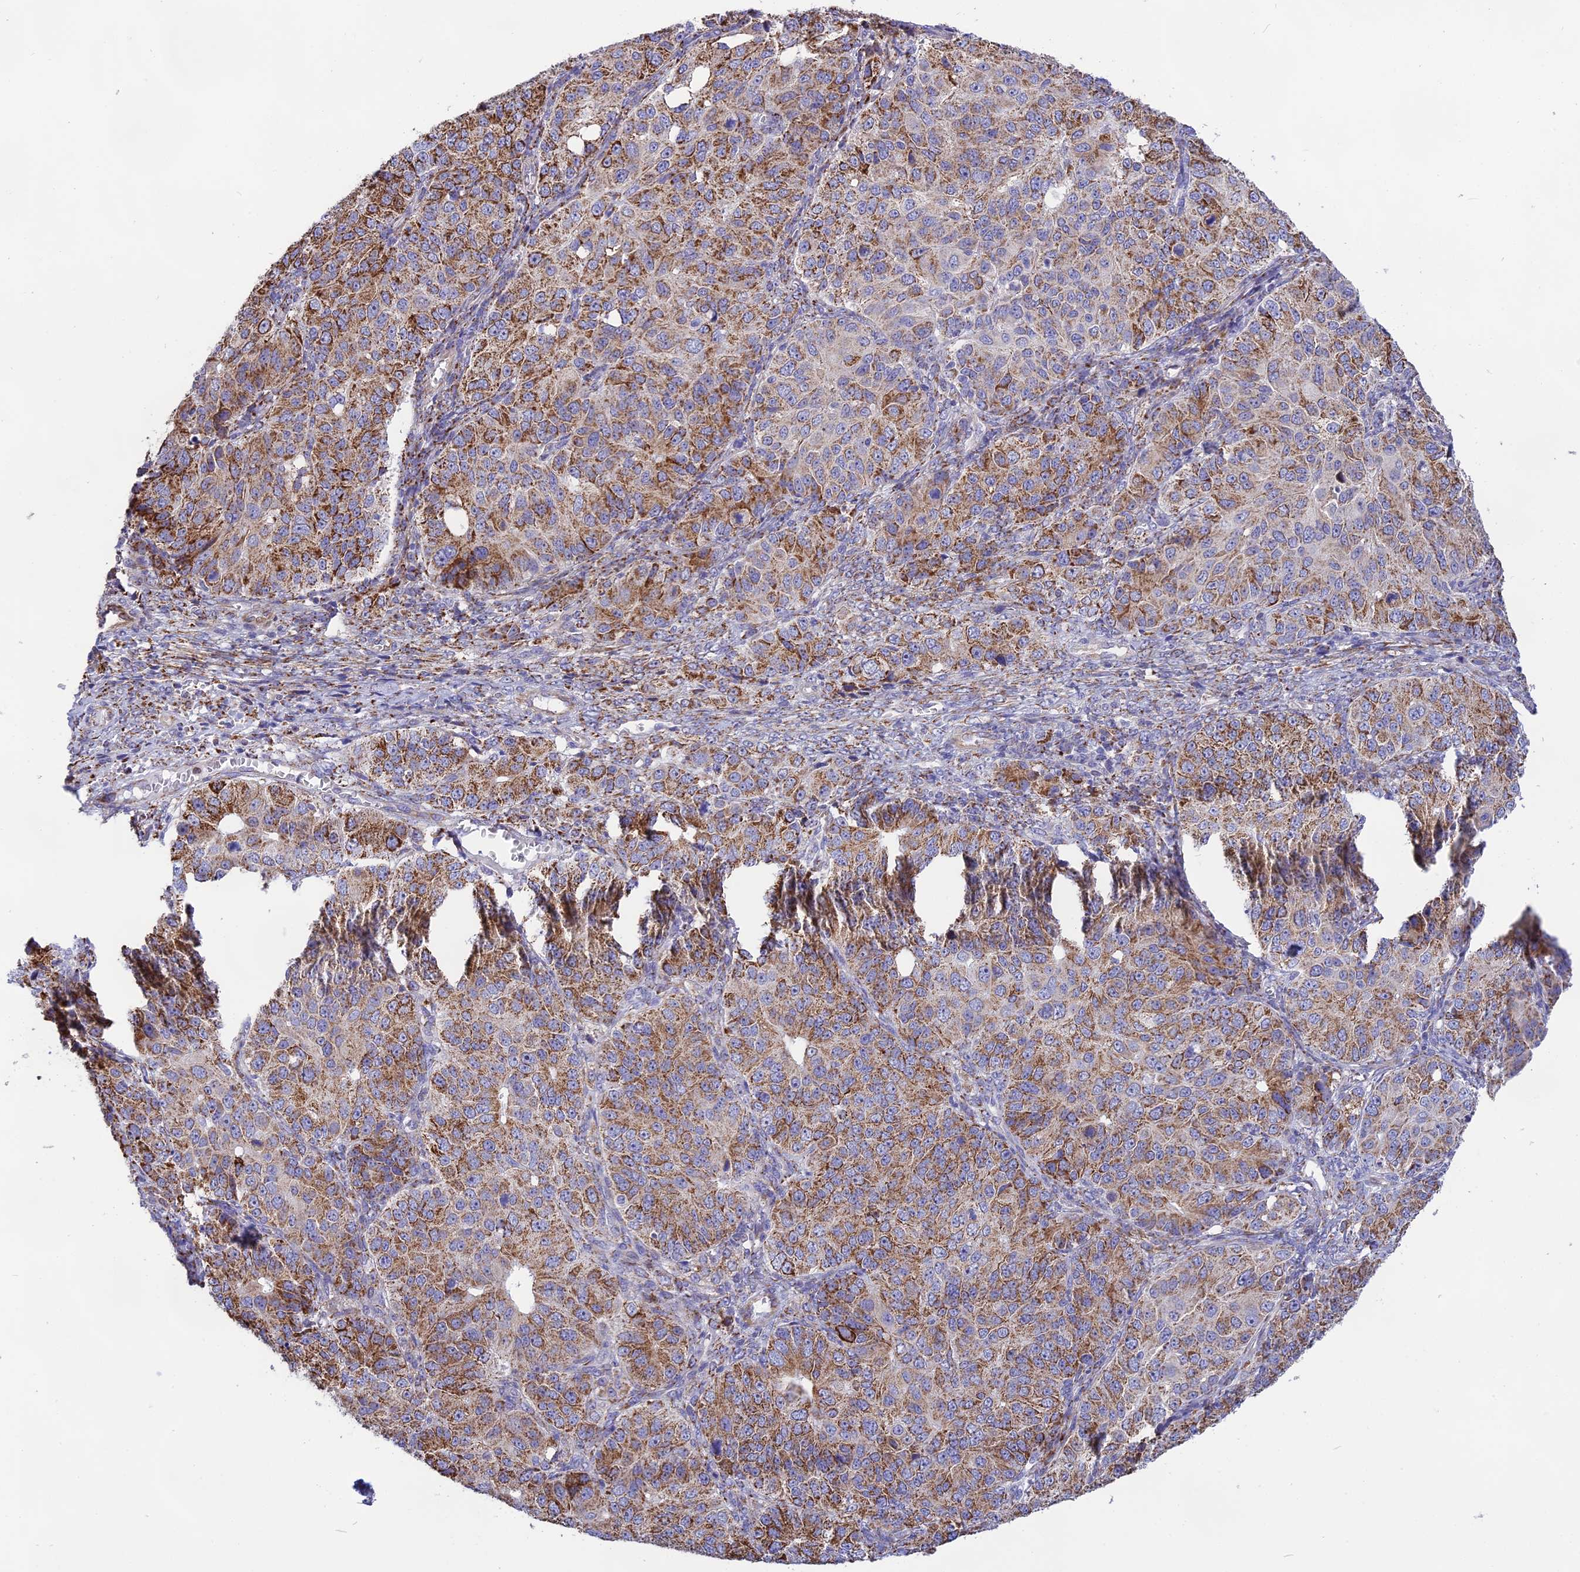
{"staining": {"intensity": "moderate", "quantity": ">75%", "location": "cytoplasmic/membranous"}, "tissue": "ovarian cancer", "cell_type": "Tumor cells", "image_type": "cancer", "snomed": [{"axis": "morphology", "description": "Carcinoma, endometroid"}, {"axis": "topography", "description": "Ovary"}], "caption": "Human ovarian endometroid carcinoma stained for a protein (brown) exhibits moderate cytoplasmic/membranous positive positivity in about >75% of tumor cells.", "gene": "DOC2B", "patient": {"sex": "female", "age": 51}}